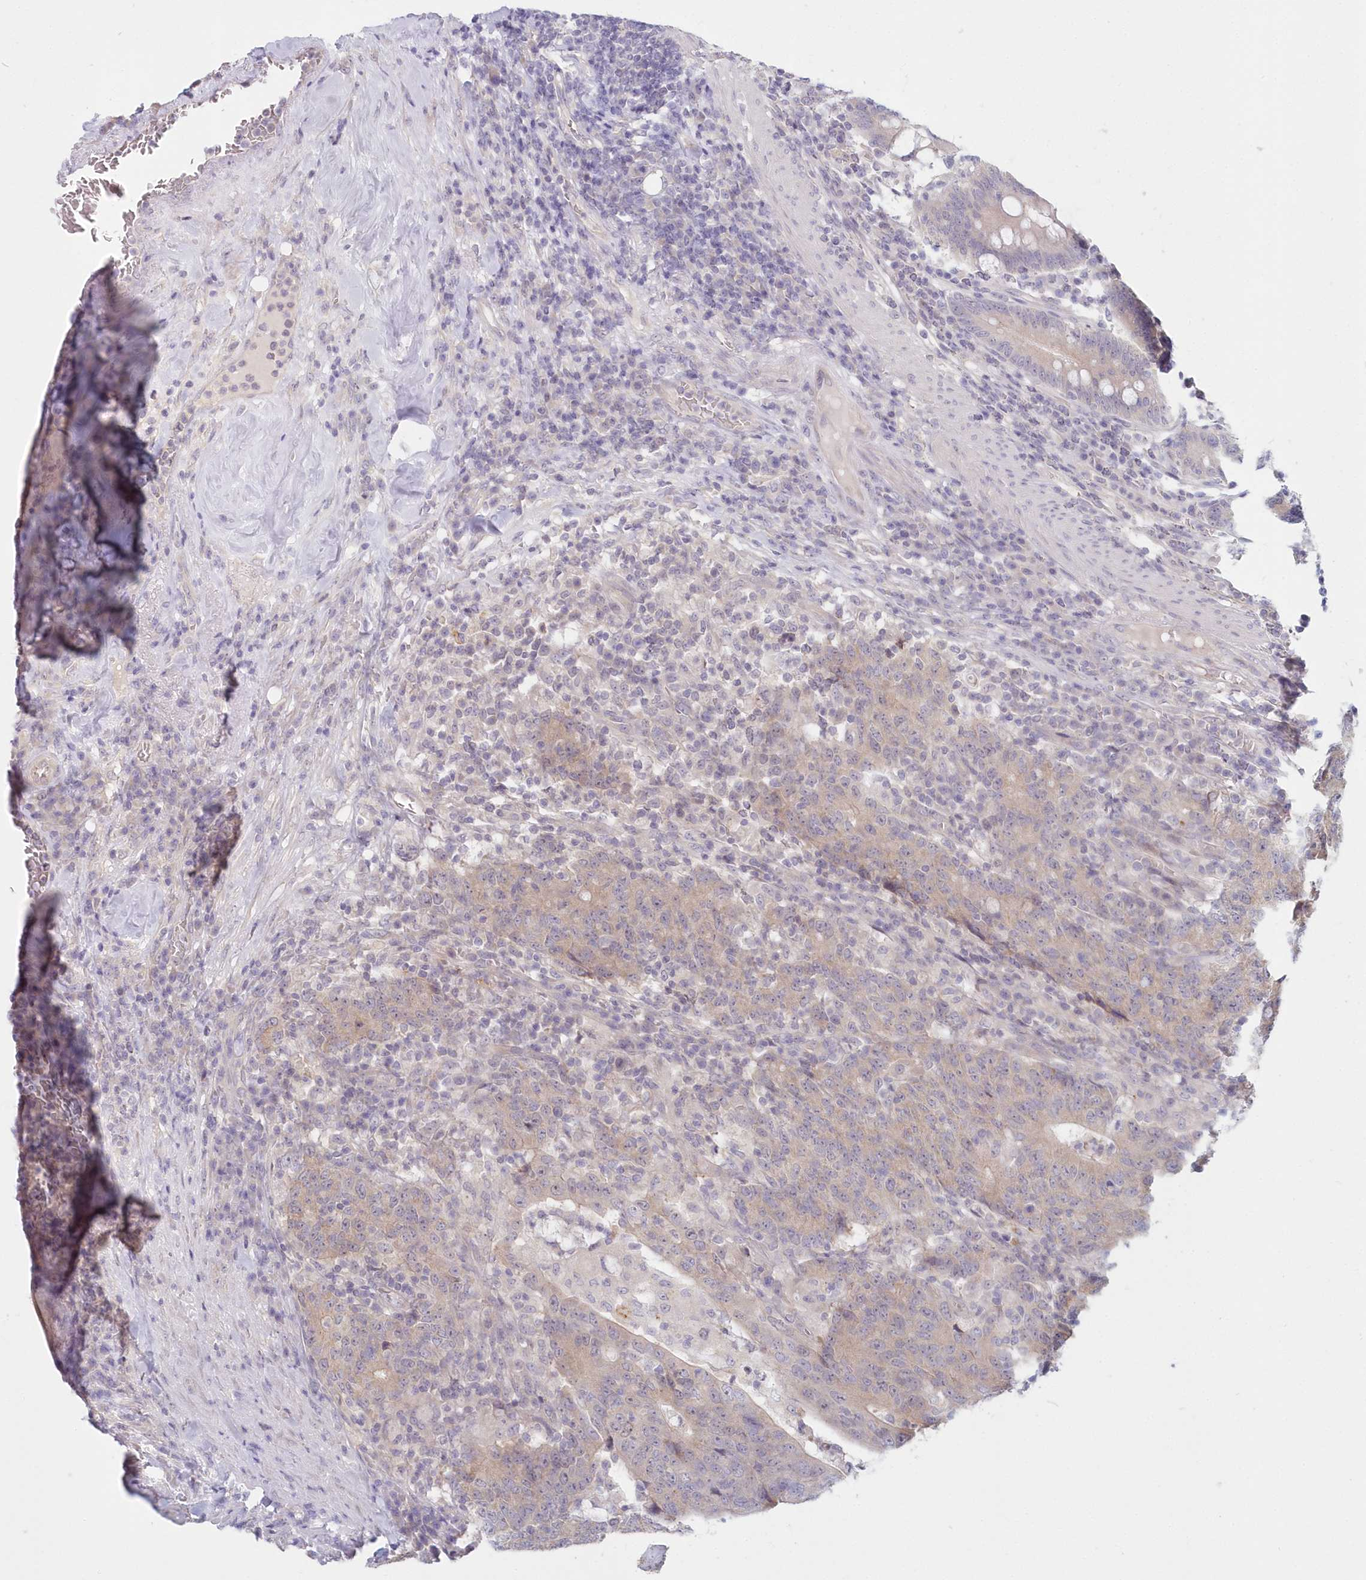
{"staining": {"intensity": "weak", "quantity": "<25%", "location": "cytoplasmic/membranous"}, "tissue": "colorectal cancer", "cell_type": "Tumor cells", "image_type": "cancer", "snomed": [{"axis": "morphology", "description": "Normal tissue, NOS"}, {"axis": "morphology", "description": "Adenocarcinoma, NOS"}, {"axis": "topography", "description": "Colon"}], "caption": "An IHC histopathology image of colorectal cancer (adenocarcinoma) is shown. There is no staining in tumor cells of colorectal cancer (adenocarcinoma).", "gene": "KATNA1", "patient": {"sex": "female", "age": 75}}